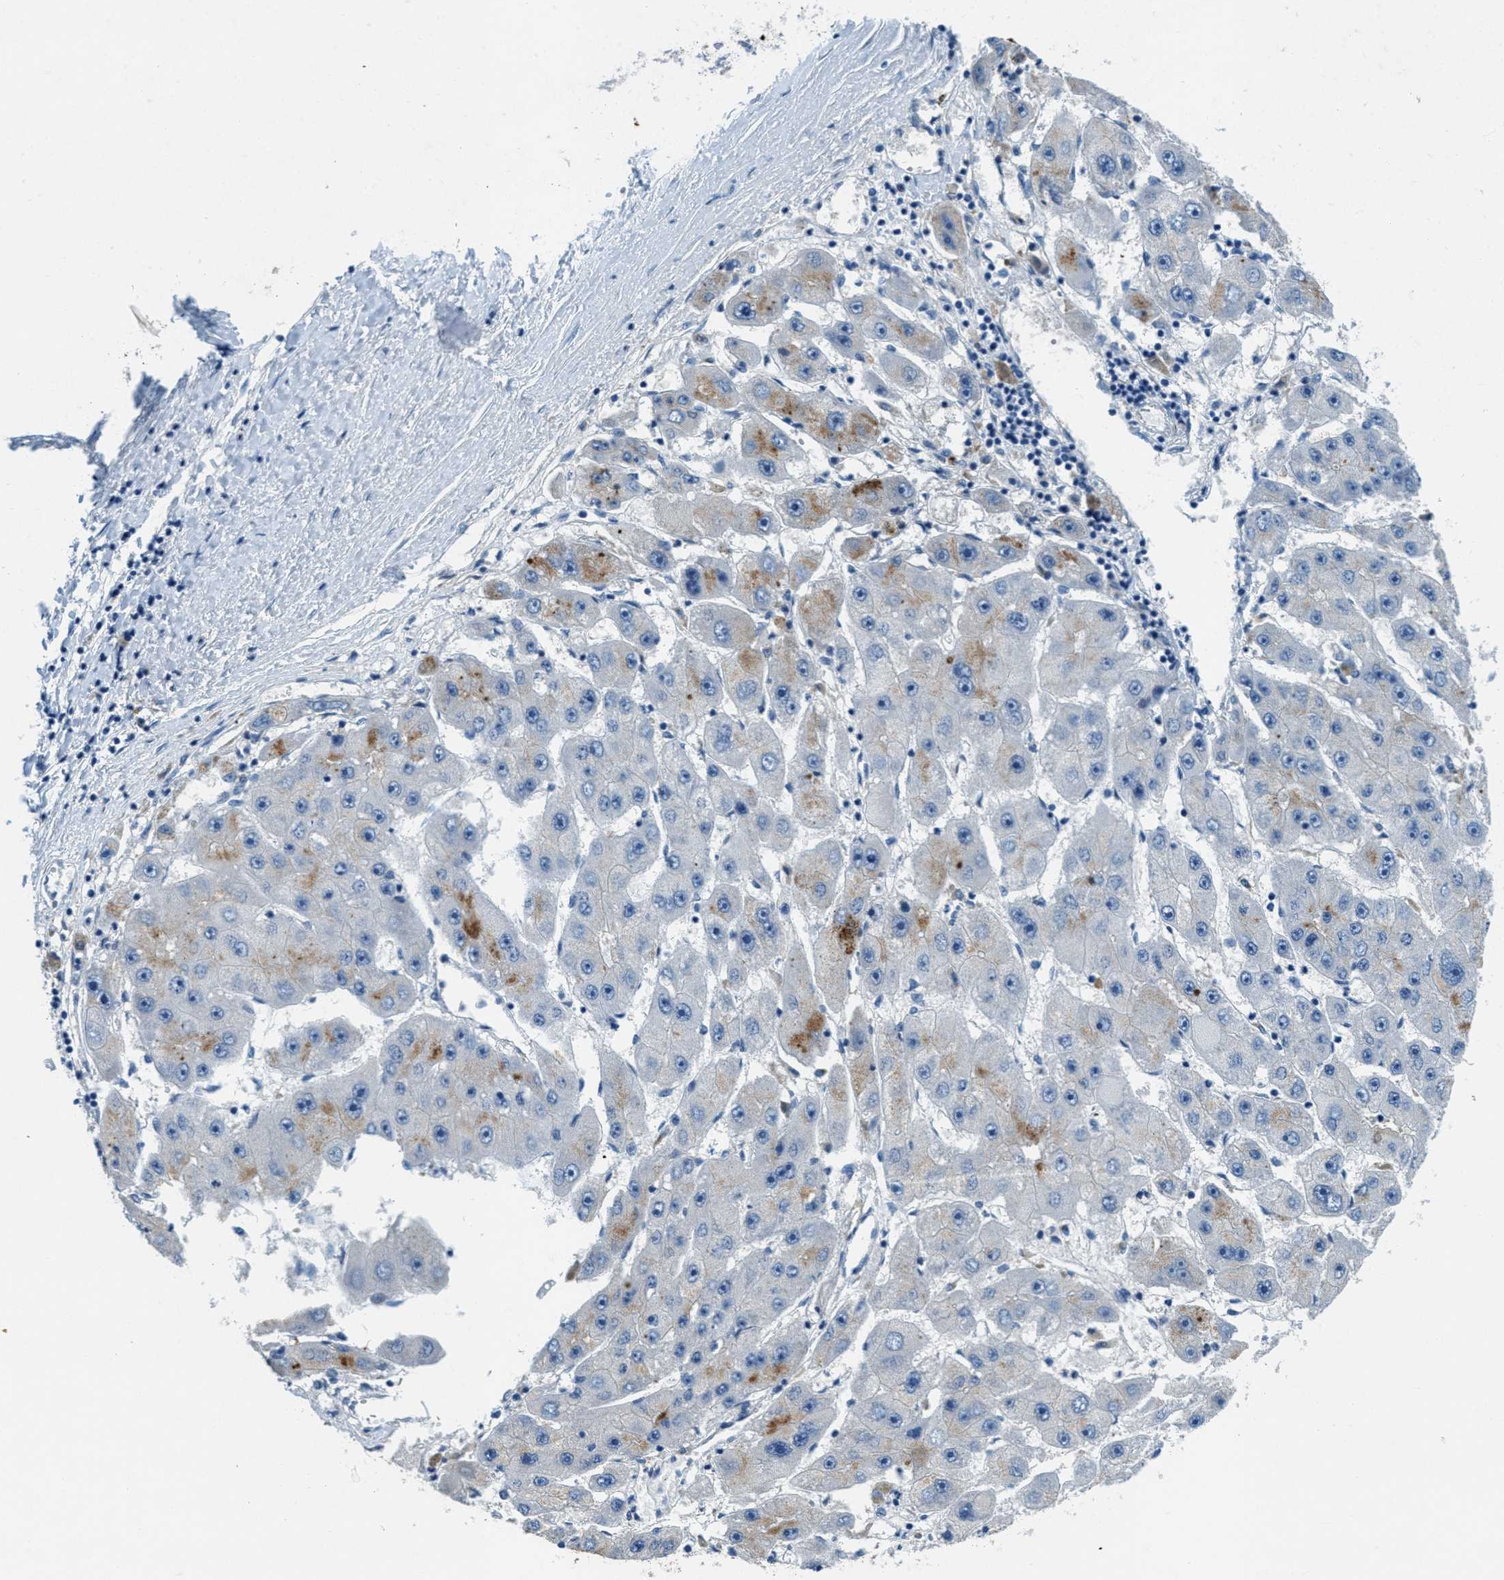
{"staining": {"intensity": "moderate", "quantity": "<25%", "location": "cytoplasmic/membranous"}, "tissue": "liver cancer", "cell_type": "Tumor cells", "image_type": "cancer", "snomed": [{"axis": "morphology", "description": "Carcinoma, Hepatocellular, NOS"}, {"axis": "topography", "description": "Liver"}], "caption": "Immunohistochemistry (IHC) of liver cancer reveals low levels of moderate cytoplasmic/membranous staining in about <25% of tumor cells.", "gene": "A2M", "patient": {"sex": "female", "age": 61}}